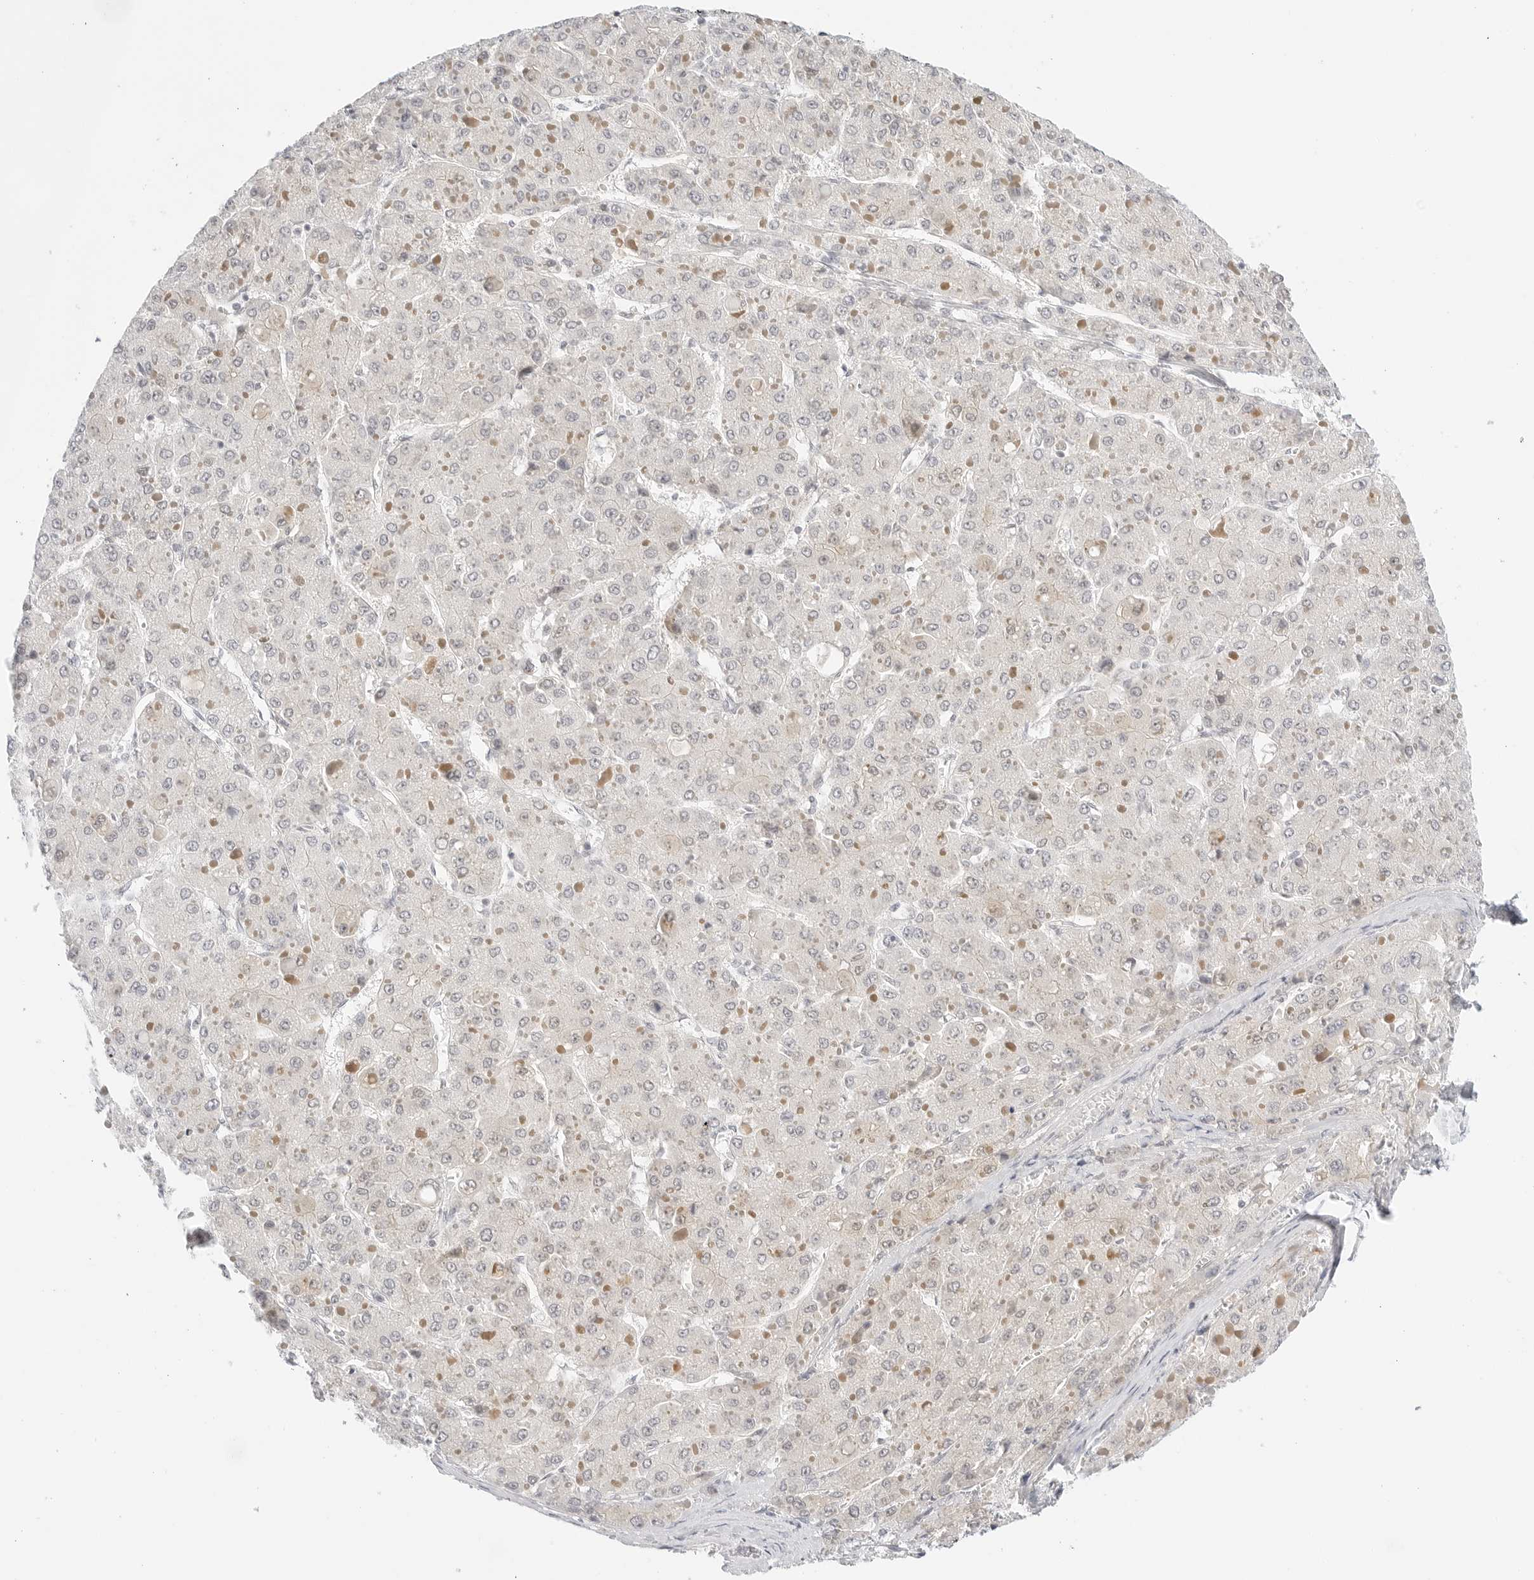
{"staining": {"intensity": "negative", "quantity": "none", "location": "none"}, "tissue": "liver cancer", "cell_type": "Tumor cells", "image_type": "cancer", "snomed": [{"axis": "morphology", "description": "Carcinoma, Hepatocellular, NOS"}, {"axis": "topography", "description": "Liver"}], "caption": "Liver cancer (hepatocellular carcinoma) was stained to show a protein in brown. There is no significant expression in tumor cells.", "gene": "TCP1", "patient": {"sex": "female", "age": 73}}